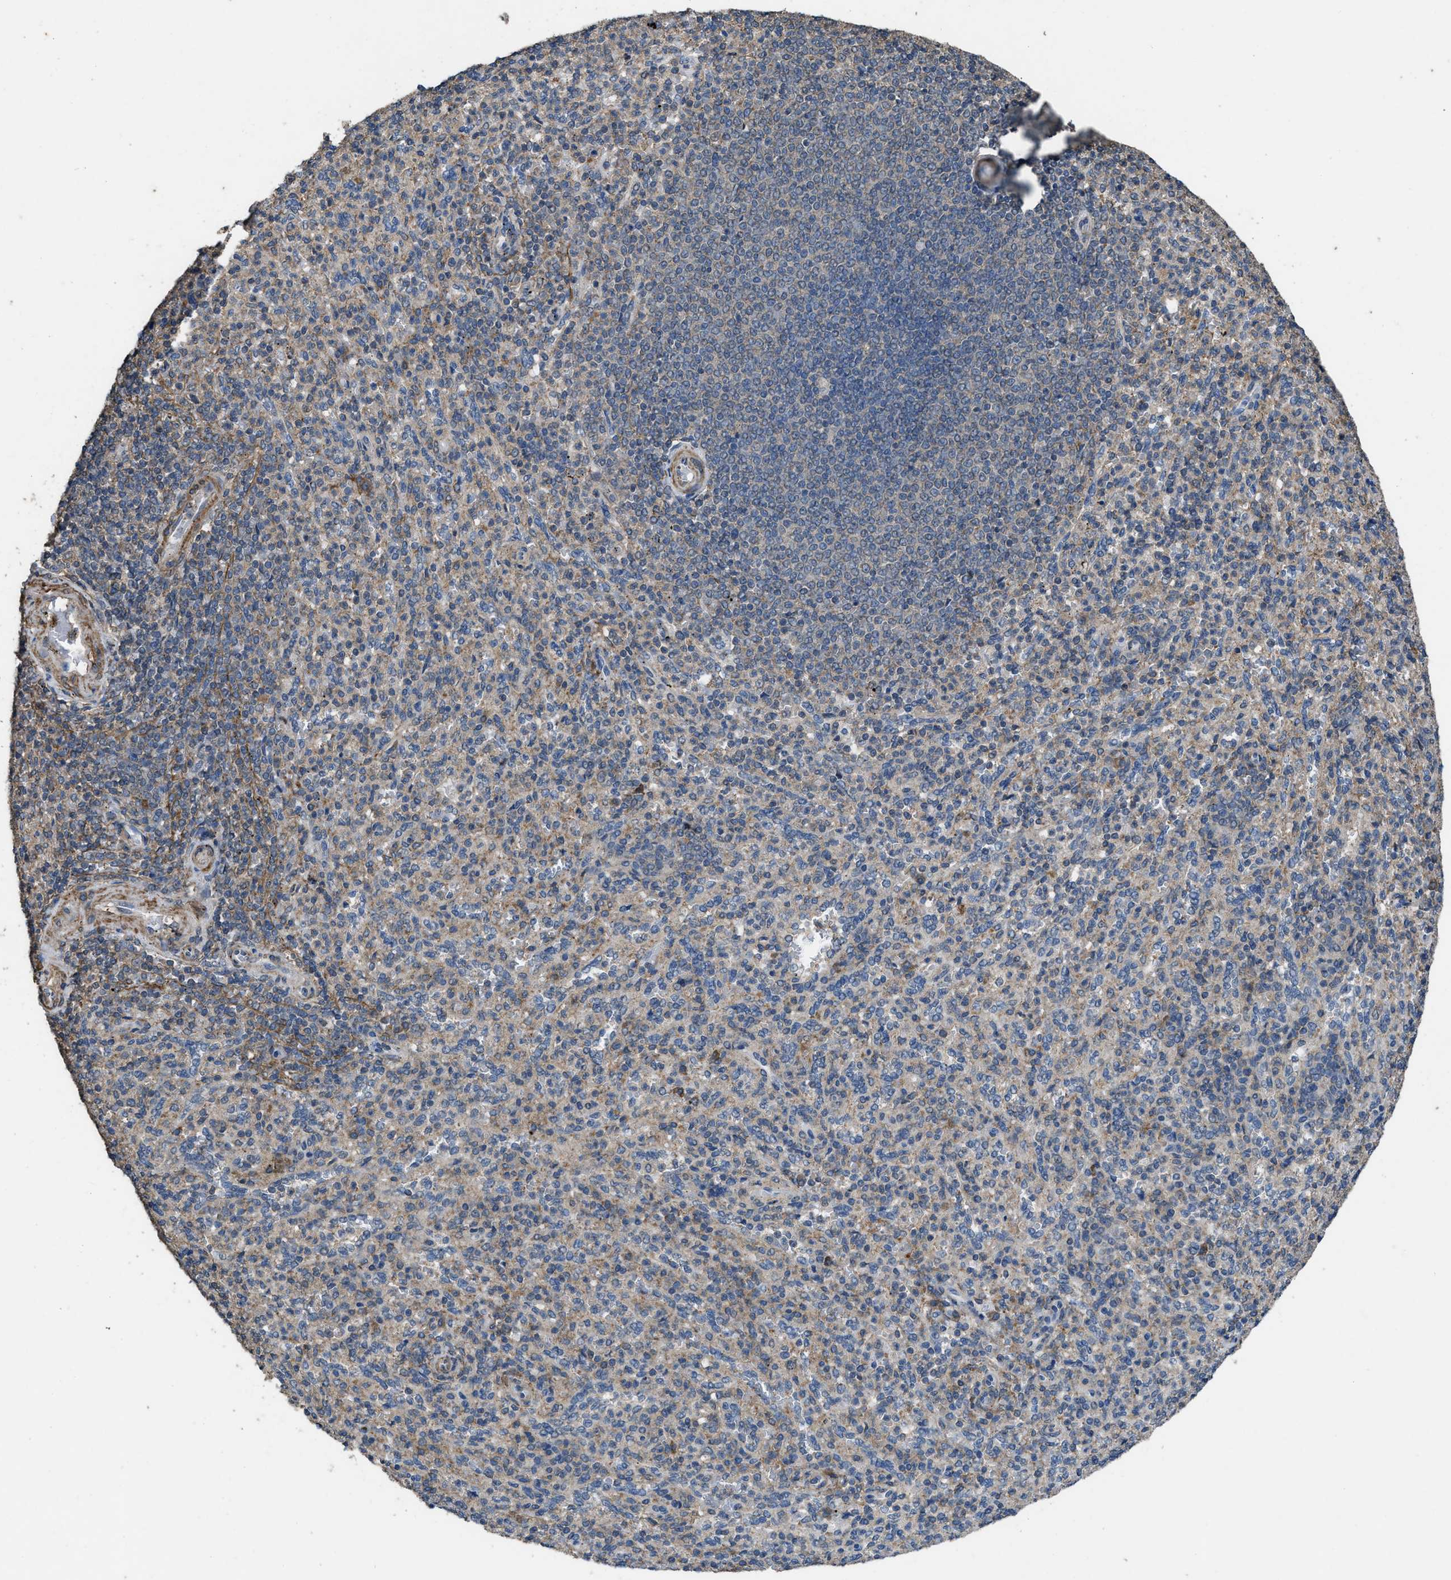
{"staining": {"intensity": "moderate", "quantity": "25%-75%", "location": "cytoplasmic/membranous"}, "tissue": "spleen", "cell_type": "Cells in red pulp", "image_type": "normal", "snomed": [{"axis": "morphology", "description": "Normal tissue, NOS"}, {"axis": "topography", "description": "Spleen"}], "caption": "Protein staining of normal spleen demonstrates moderate cytoplasmic/membranous expression in about 25%-75% of cells in red pulp. The staining was performed using DAB (3,3'-diaminobenzidine) to visualize the protein expression in brown, while the nuclei were stained in blue with hematoxylin (Magnification: 20x).", "gene": "ARL6", "patient": {"sex": "male", "age": 36}}